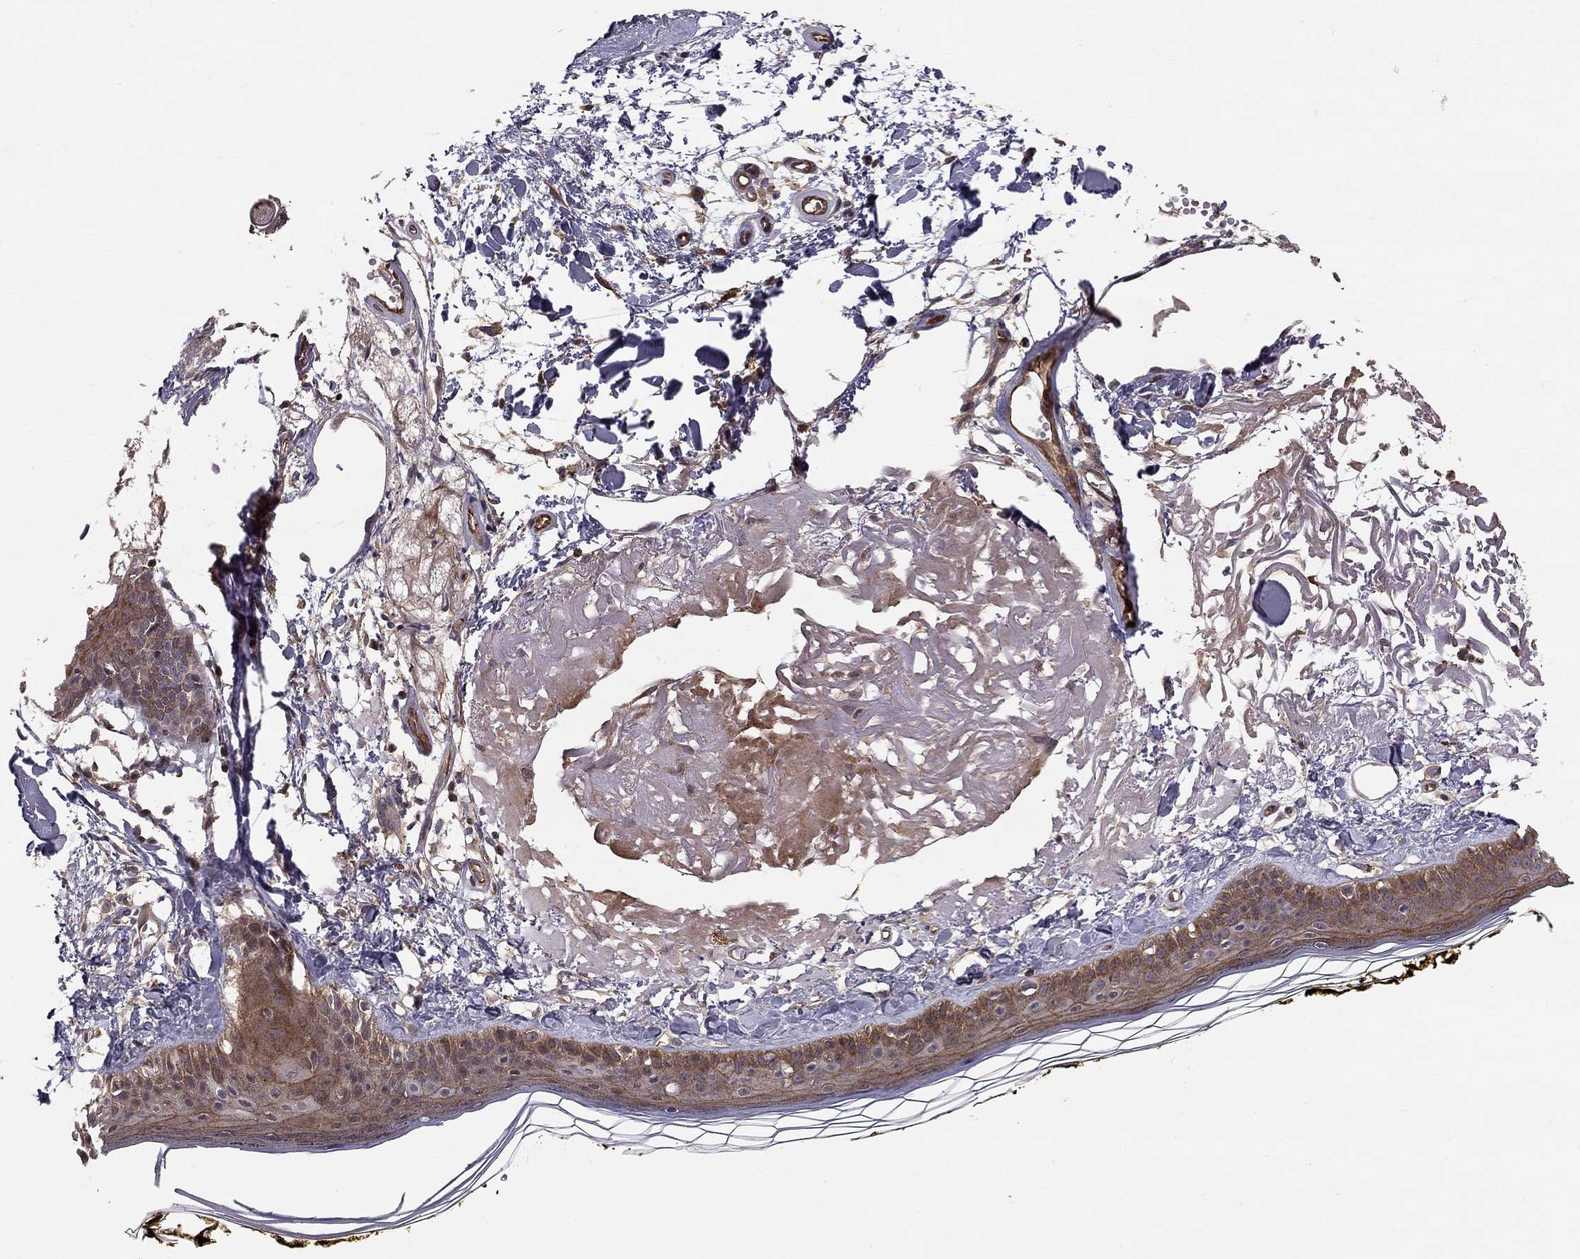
{"staining": {"intensity": "negative", "quantity": "none", "location": "none"}, "tissue": "skin", "cell_type": "Fibroblasts", "image_type": "normal", "snomed": [{"axis": "morphology", "description": "Normal tissue, NOS"}, {"axis": "topography", "description": "Skin"}], "caption": "High magnification brightfield microscopy of unremarkable skin stained with DAB (3,3'-diaminobenzidine) (brown) and counterstained with hematoxylin (blue): fibroblasts show no significant staining. Nuclei are stained in blue.", "gene": "GJB4", "patient": {"sex": "male", "age": 76}}